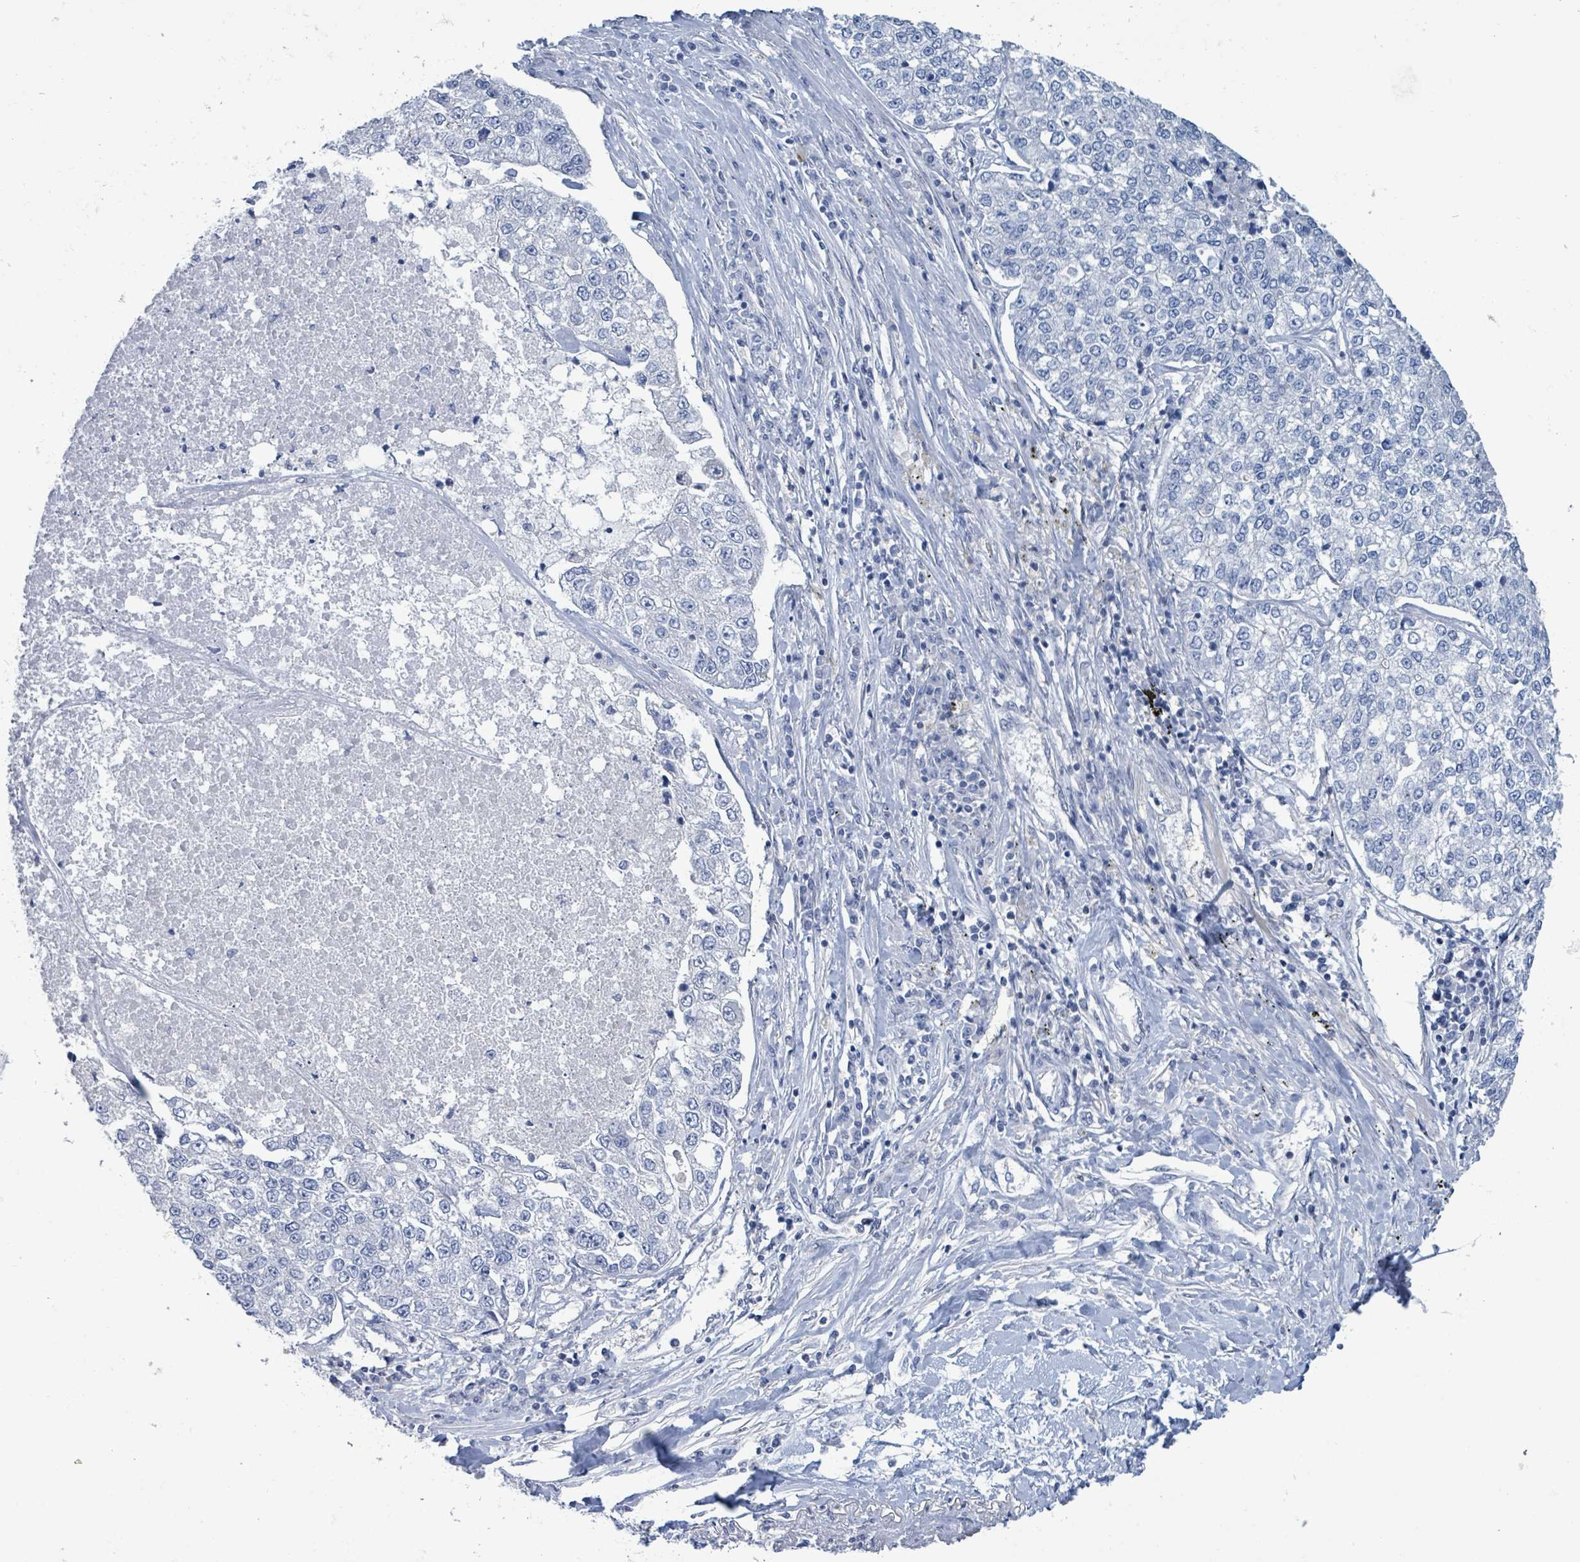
{"staining": {"intensity": "negative", "quantity": "none", "location": "none"}, "tissue": "lung cancer", "cell_type": "Tumor cells", "image_type": "cancer", "snomed": [{"axis": "morphology", "description": "Adenocarcinoma, NOS"}, {"axis": "topography", "description": "Lung"}], "caption": "The histopathology image reveals no staining of tumor cells in lung adenocarcinoma.", "gene": "DGKZ", "patient": {"sex": "male", "age": 49}}